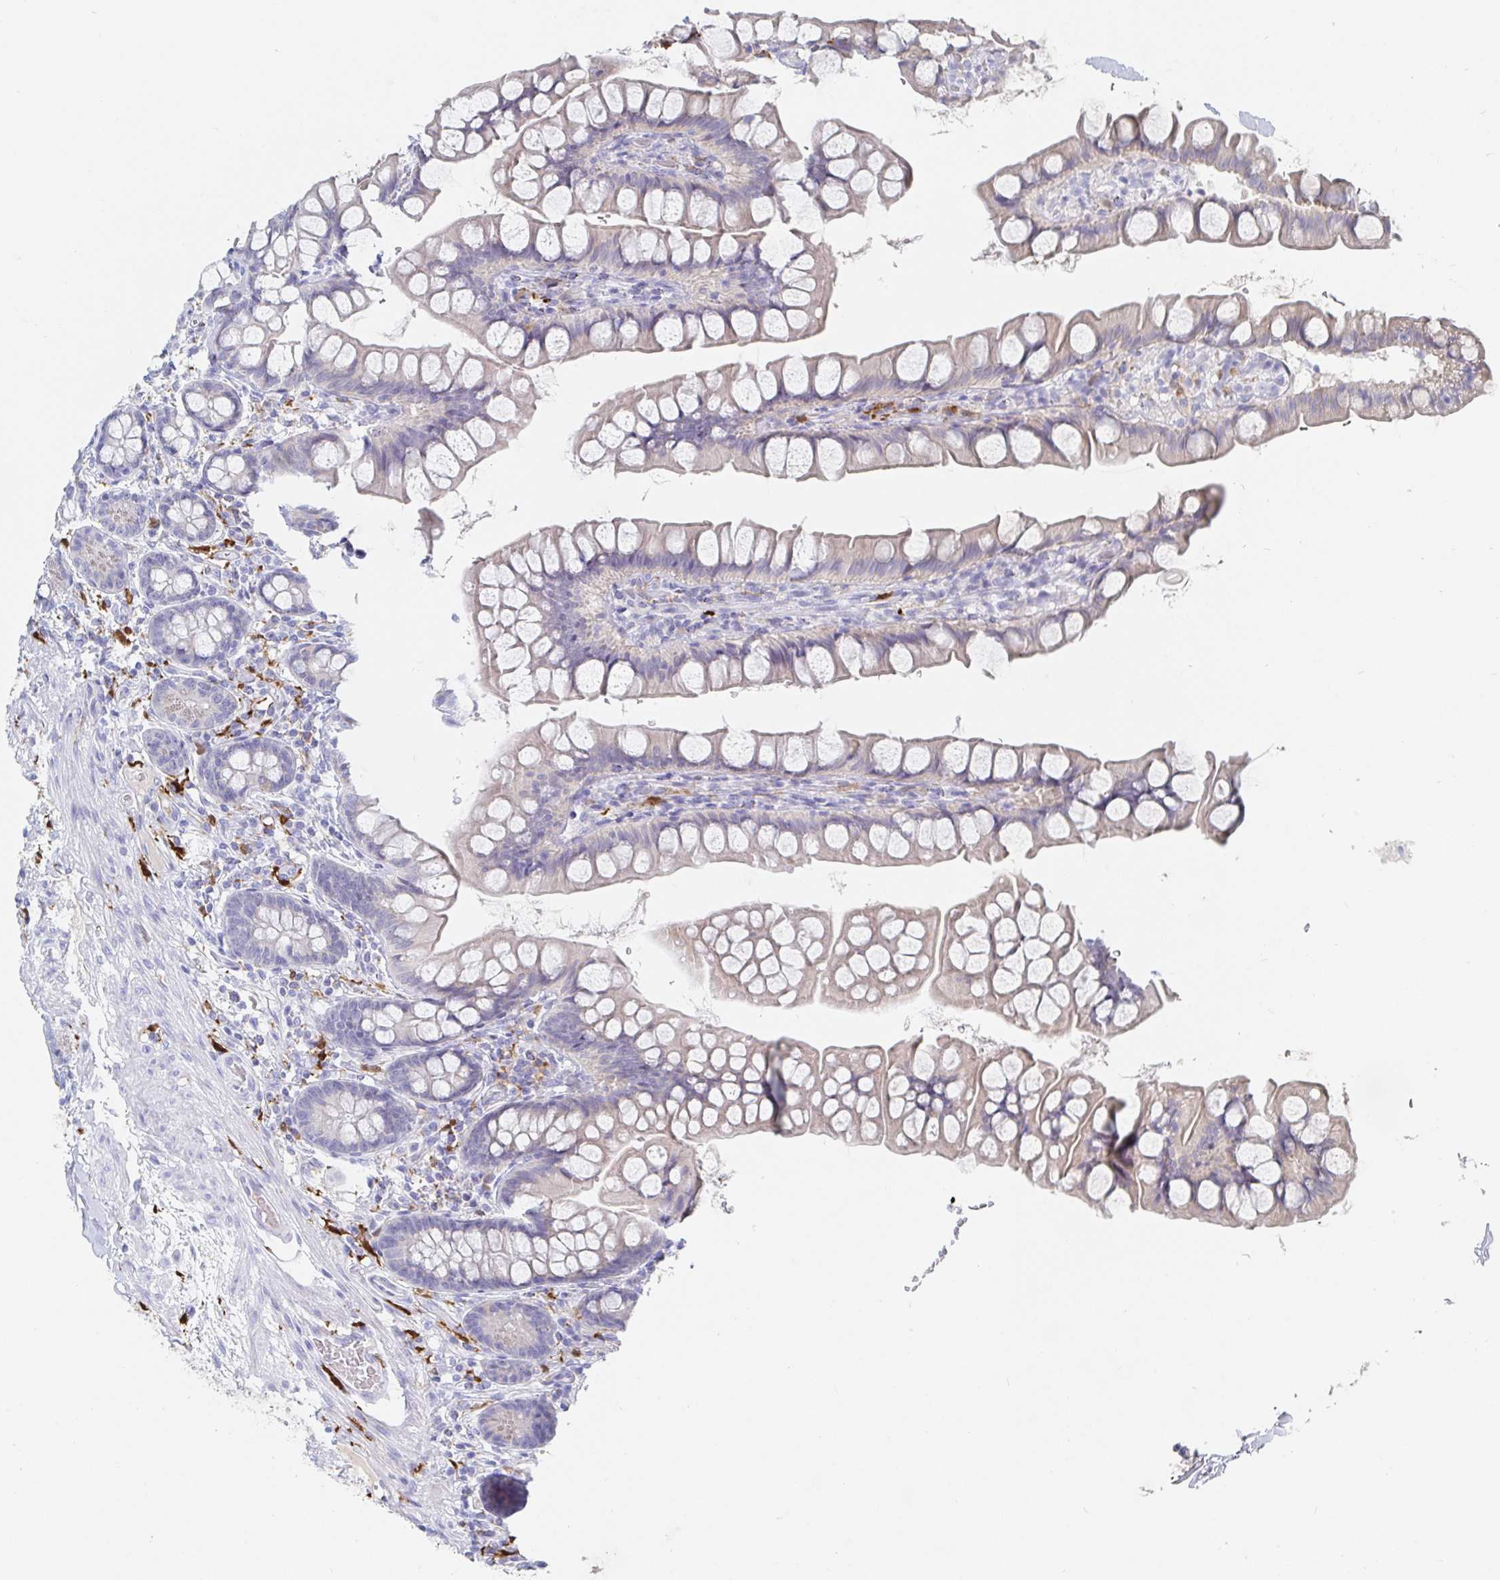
{"staining": {"intensity": "weak", "quantity": "25%-75%", "location": "cytoplasmic/membranous"}, "tissue": "small intestine", "cell_type": "Glandular cells", "image_type": "normal", "snomed": [{"axis": "morphology", "description": "Normal tissue, NOS"}, {"axis": "topography", "description": "Small intestine"}], "caption": "Small intestine stained with immunohistochemistry reveals weak cytoplasmic/membranous positivity in approximately 25%-75% of glandular cells.", "gene": "OR2A1", "patient": {"sex": "male", "age": 70}}